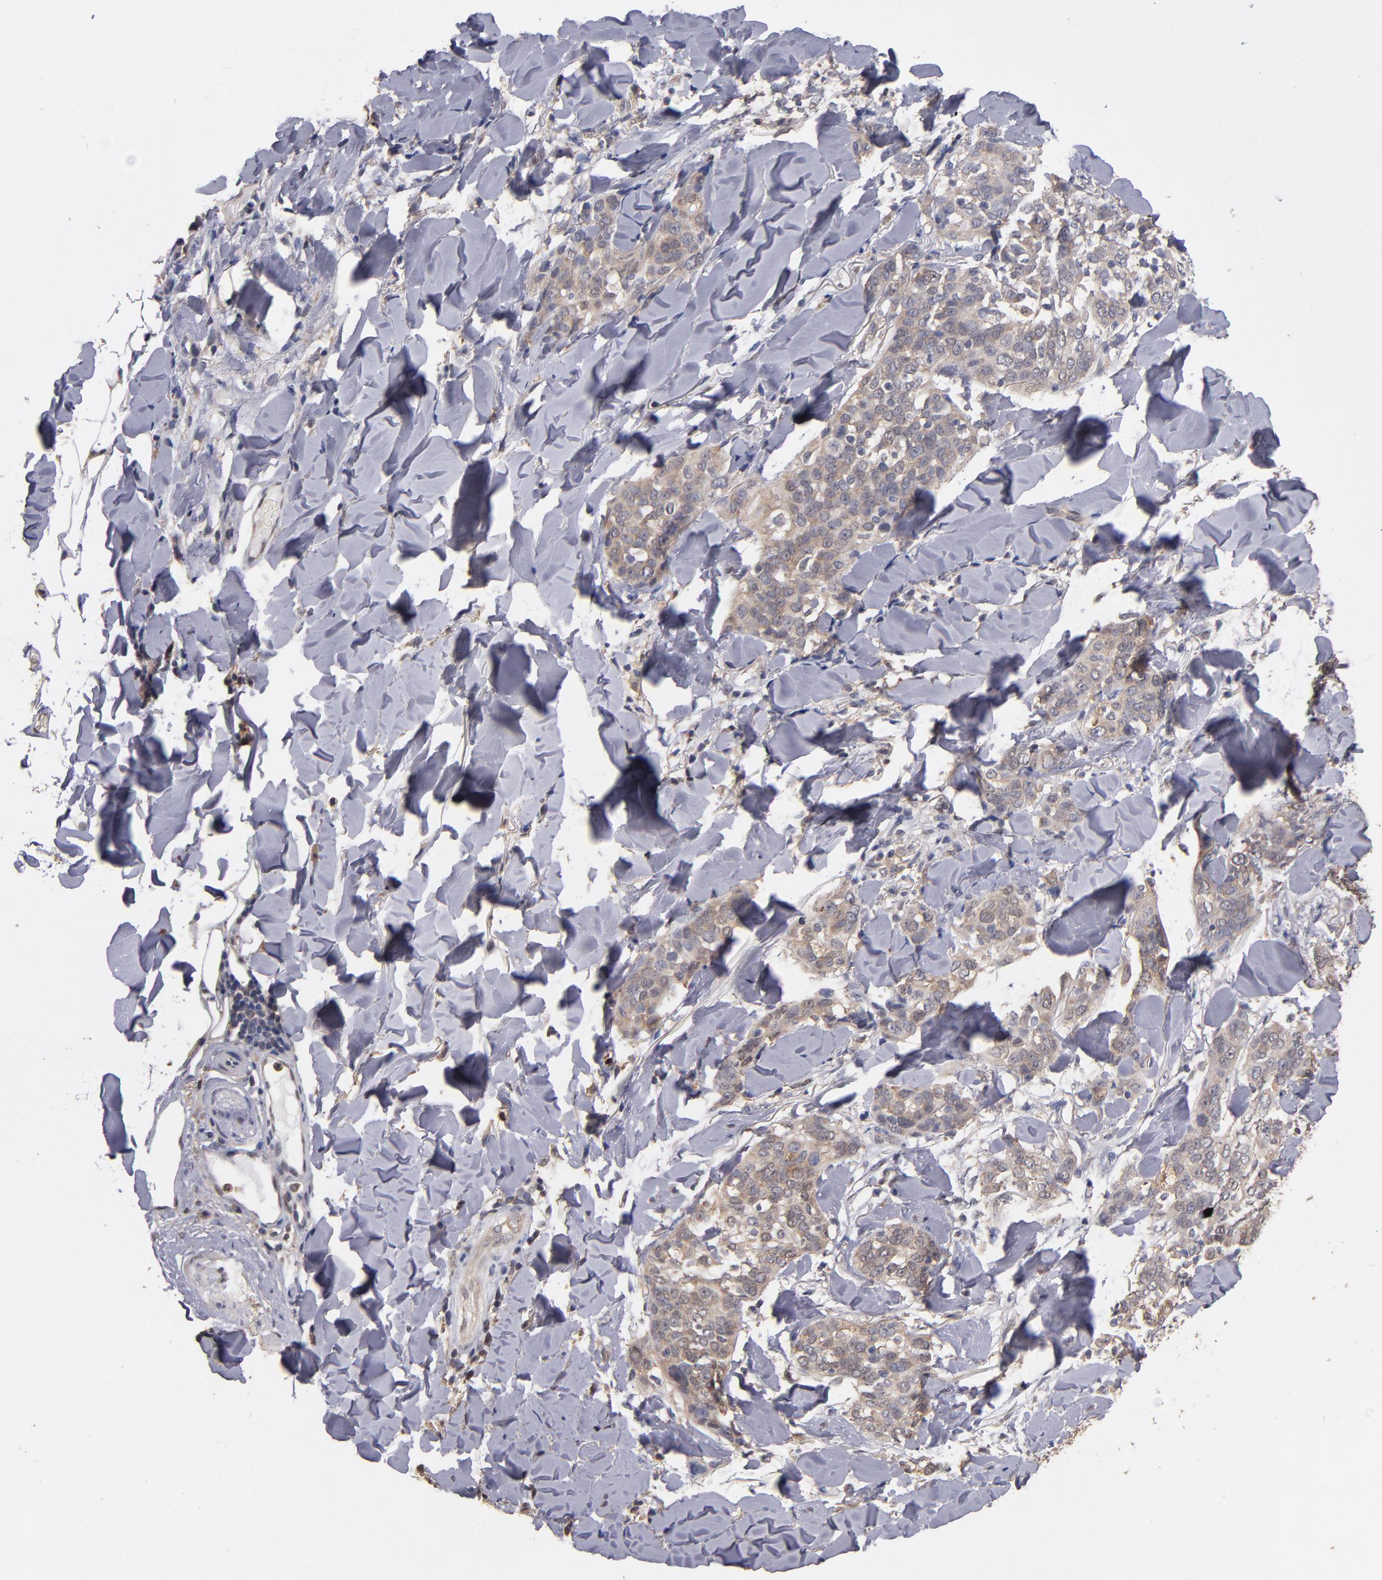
{"staining": {"intensity": "weak", "quantity": "25%-75%", "location": "cytoplasmic/membranous"}, "tissue": "skin cancer", "cell_type": "Tumor cells", "image_type": "cancer", "snomed": [{"axis": "morphology", "description": "Normal tissue, NOS"}, {"axis": "morphology", "description": "Squamous cell carcinoma, NOS"}, {"axis": "topography", "description": "Skin"}], "caption": "Immunohistochemistry (DAB (3,3'-diaminobenzidine)) staining of skin squamous cell carcinoma demonstrates weak cytoplasmic/membranous protein positivity in about 25%-75% of tumor cells.", "gene": "PSMD10", "patient": {"sex": "female", "age": 83}}